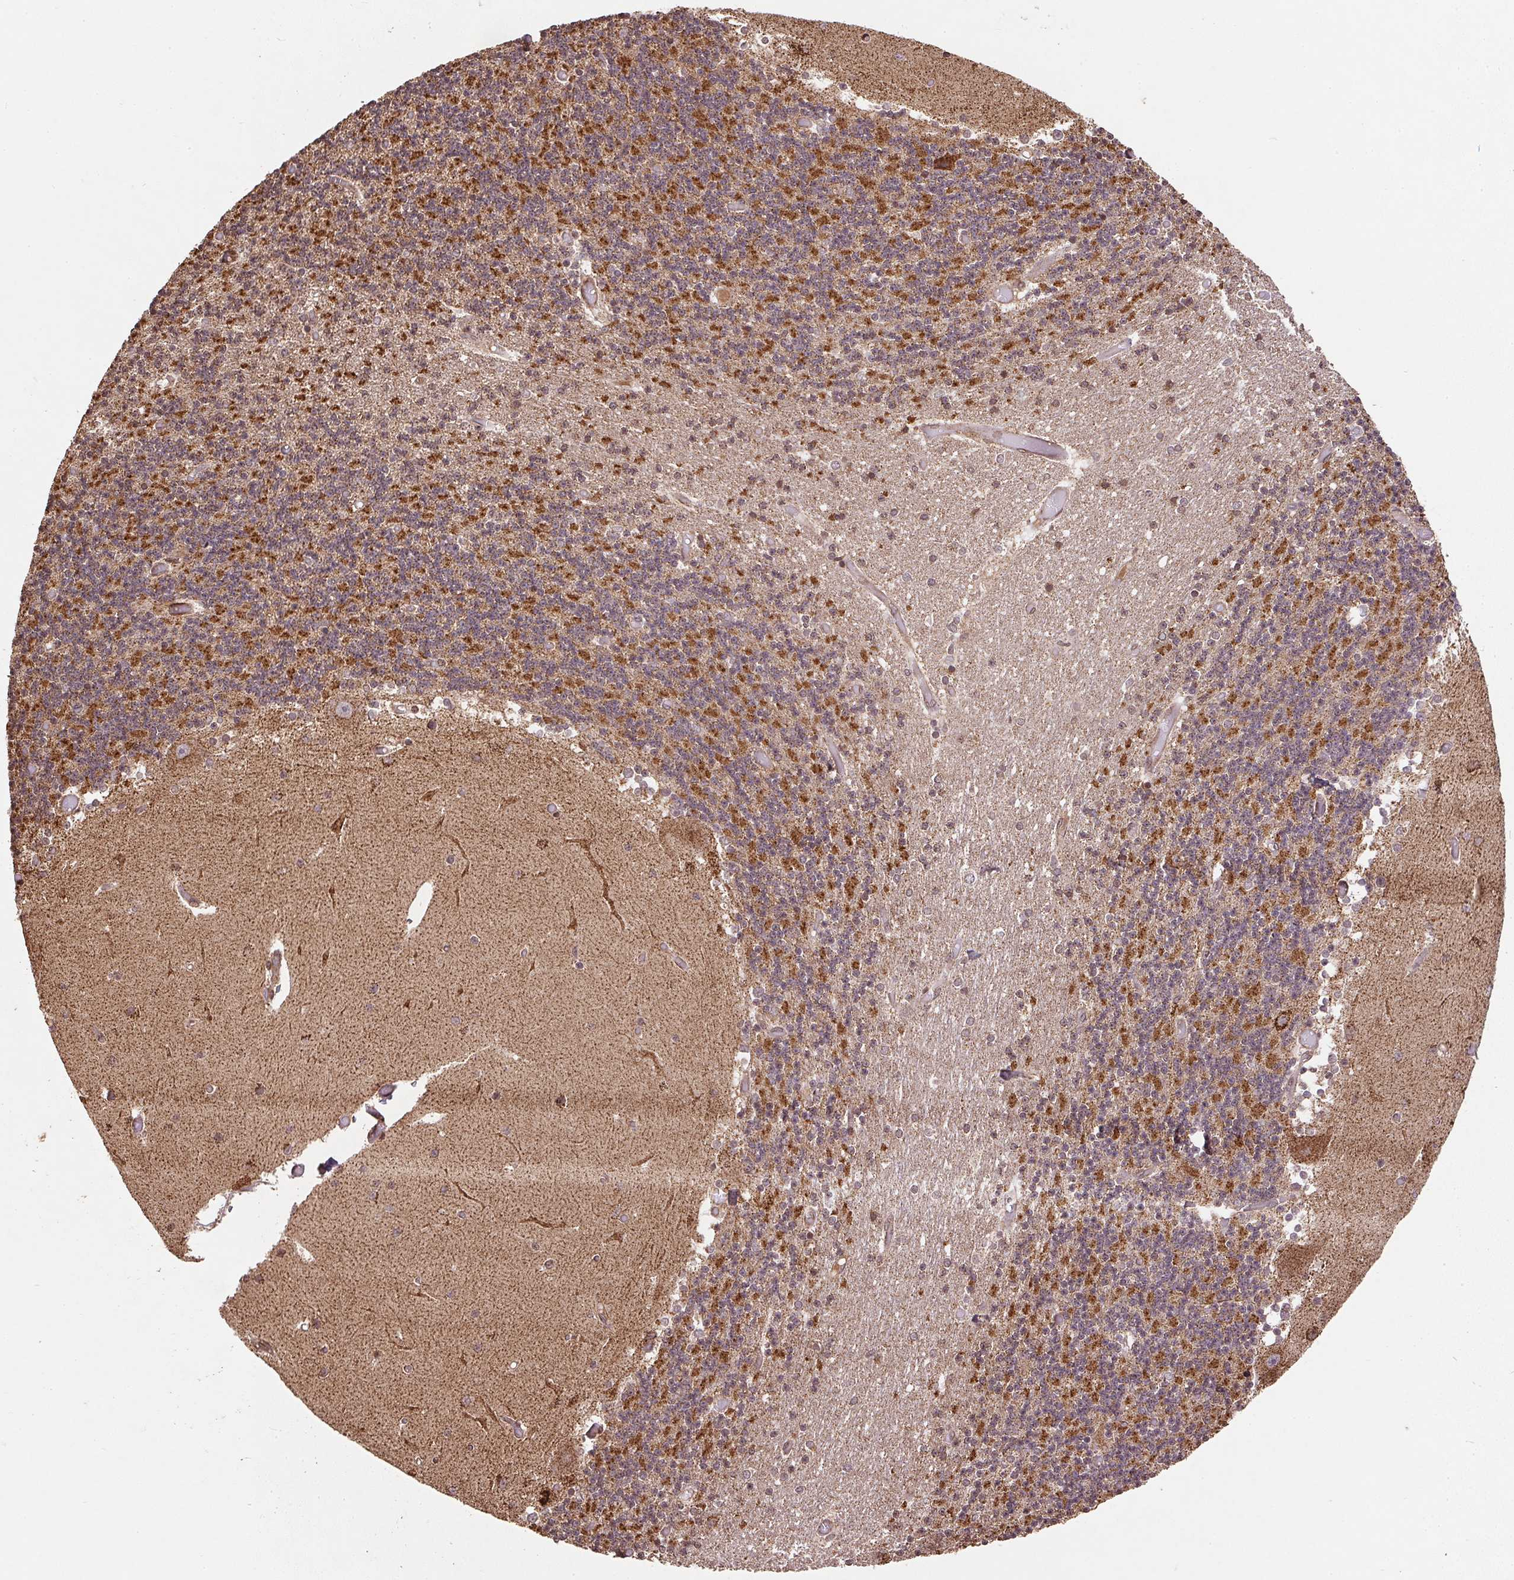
{"staining": {"intensity": "weak", "quantity": "25%-75%", "location": "cytoplasmic/membranous"}, "tissue": "cerebellum", "cell_type": "Cells in granular layer", "image_type": "normal", "snomed": [{"axis": "morphology", "description": "Normal tissue, NOS"}, {"axis": "topography", "description": "Cerebellum"}], "caption": "A micrograph of cerebellum stained for a protein exhibits weak cytoplasmic/membranous brown staining in cells in granular layer. (DAB = brown stain, brightfield microscopy at high magnification).", "gene": "SPRED2", "patient": {"sex": "female", "age": 28}}